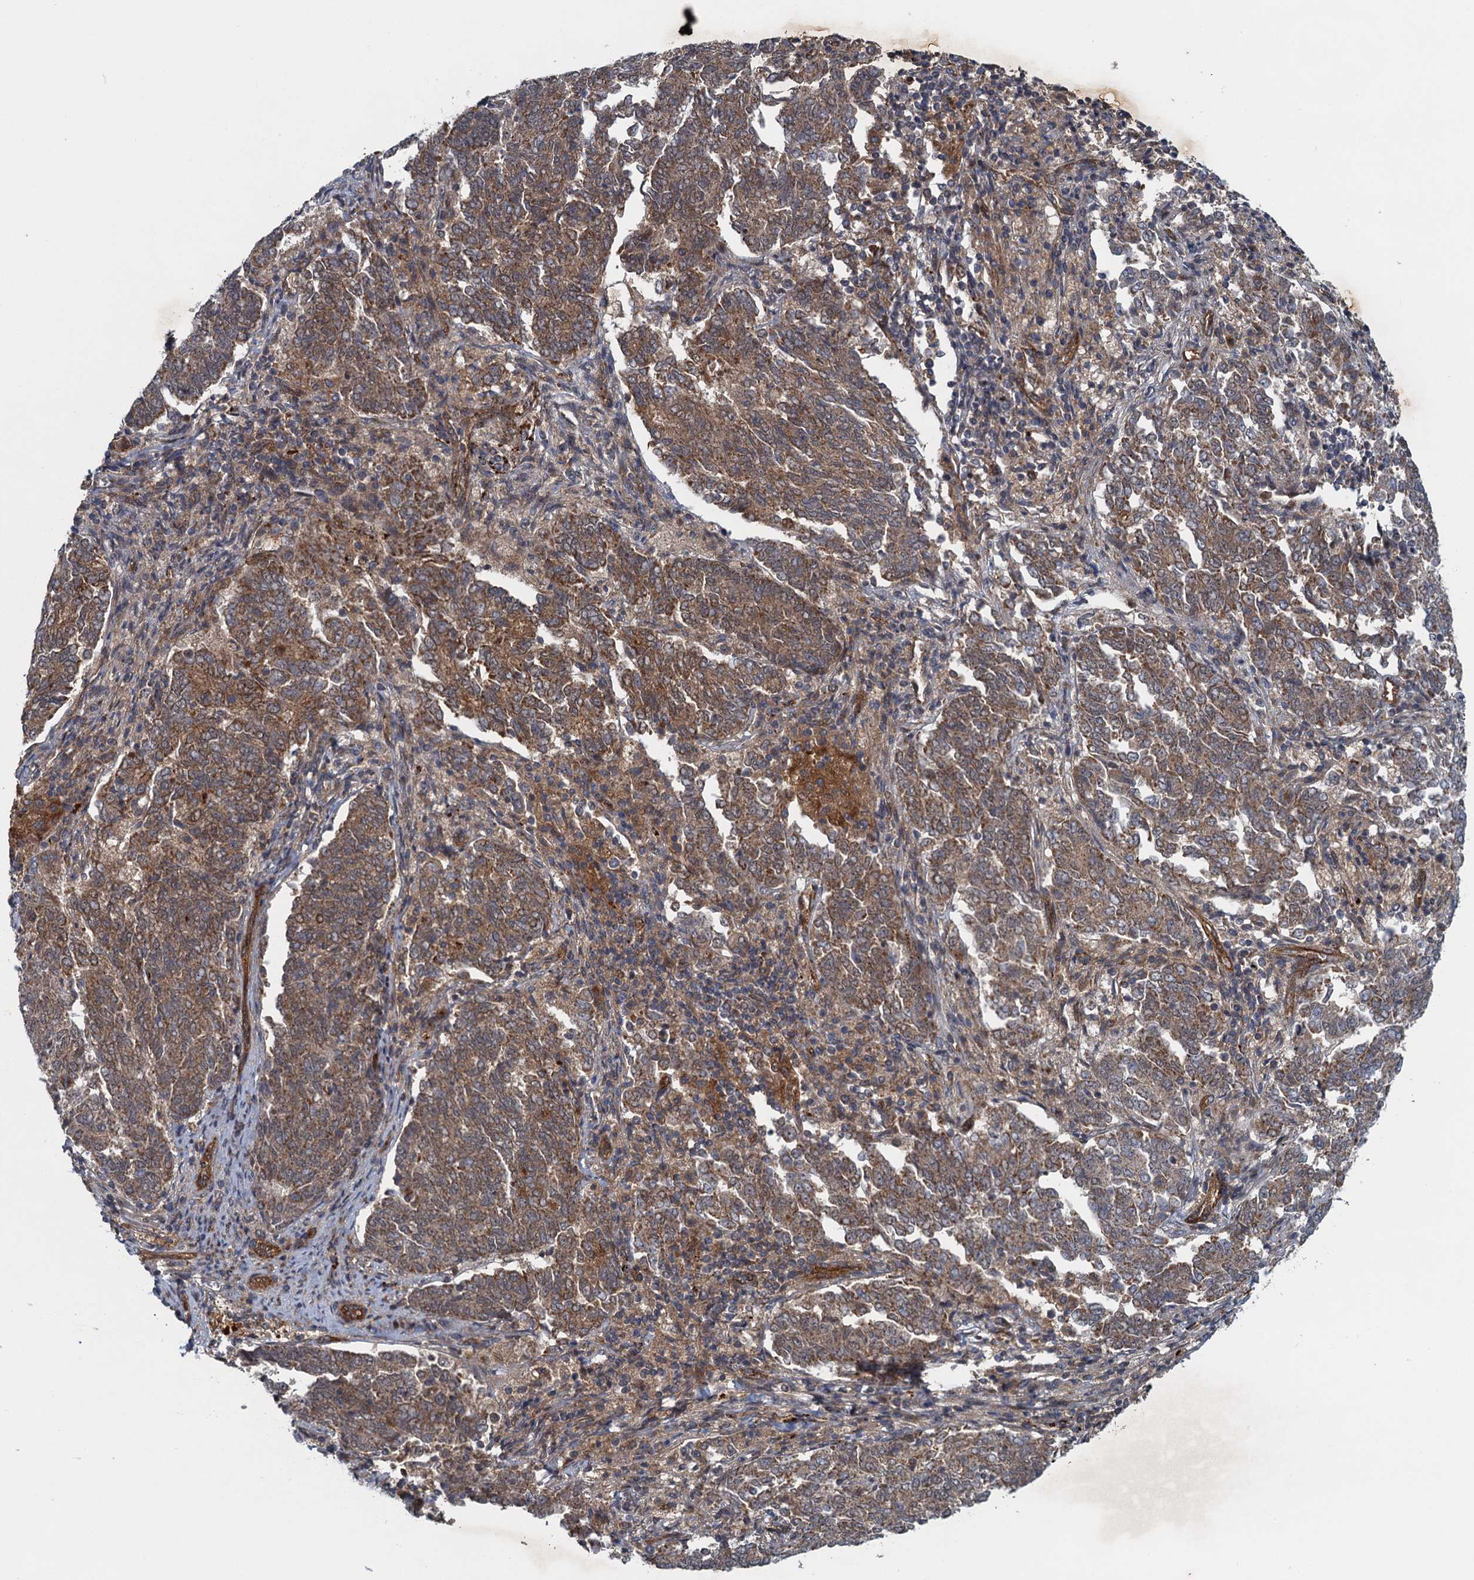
{"staining": {"intensity": "moderate", "quantity": ">75%", "location": "cytoplasmic/membranous"}, "tissue": "endometrial cancer", "cell_type": "Tumor cells", "image_type": "cancer", "snomed": [{"axis": "morphology", "description": "Adenocarcinoma, NOS"}, {"axis": "topography", "description": "Endometrium"}], "caption": "A medium amount of moderate cytoplasmic/membranous expression is identified in approximately >75% of tumor cells in endometrial cancer tissue. The staining was performed using DAB (3,3'-diaminobenzidine), with brown indicating positive protein expression. Nuclei are stained blue with hematoxylin.", "gene": "NLRP10", "patient": {"sex": "female", "age": 80}}